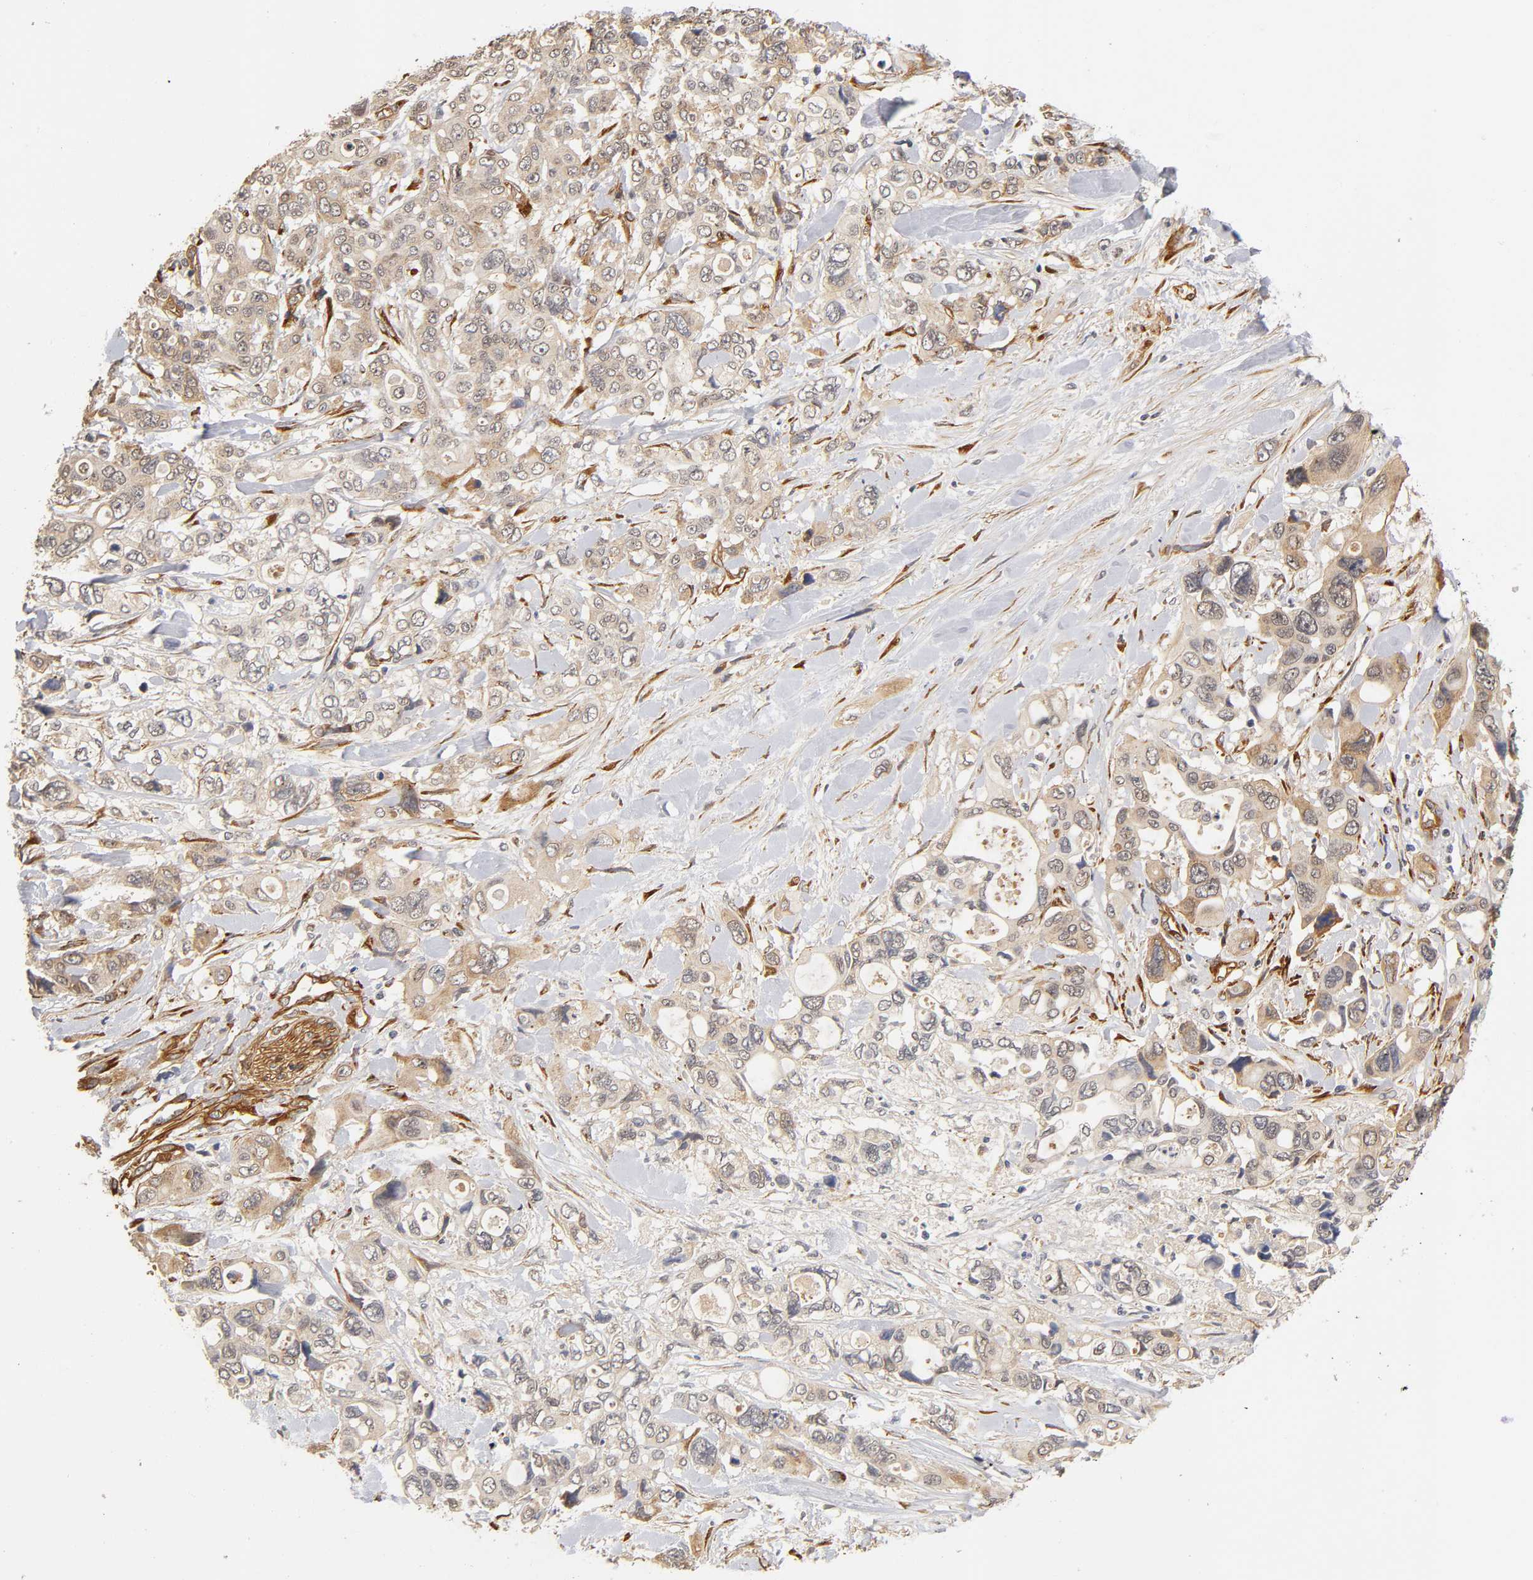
{"staining": {"intensity": "weak", "quantity": "<25%", "location": "cytoplasmic/membranous"}, "tissue": "pancreatic cancer", "cell_type": "Tumor cells", "image_type": "cancer", "snomed": [{"axis": "morphology", "description": "Adenocarcinoma, NOS"}, {"axis": "topography", "description": "Pancreas"}], "caption": "Protein analysis of adenocarcinoma (pancreatic) demonstrates no significant expression in tumor cells. The staining was performed using DAB to visualize the protein expression in brown, while the nuclei were stained in blue with hematoxylin (Magnification: 20x).", "gene": "LAMB1", "patient": {"sex": "male", "age": 46}}